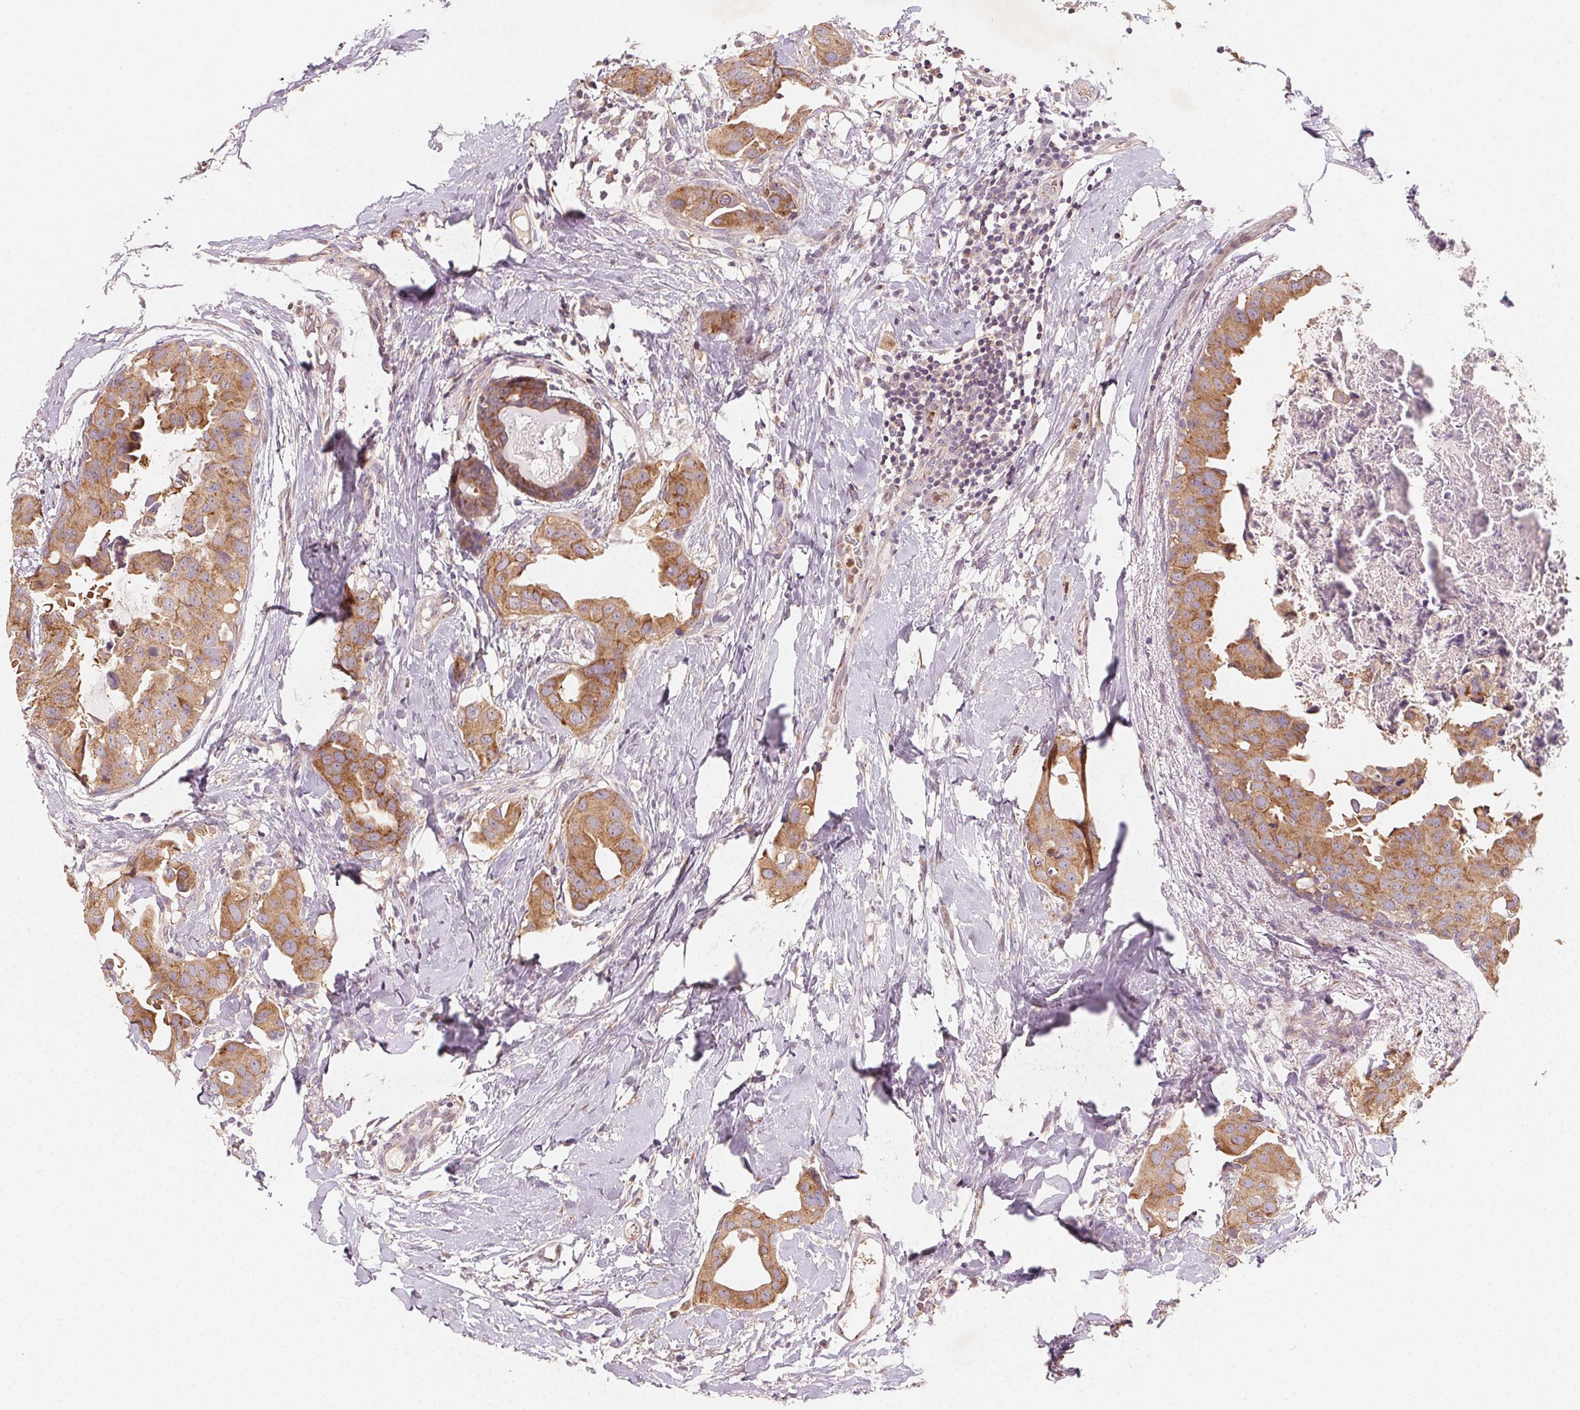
{"staining": {"intensity": "moderate", "quantity": ">75%", "location": "cytoplasmic/membranous"}, "tissue": "breast cancer", "cell_type": "Tumor cells", "image_type": "cancer", "snomed": [{"axis": "morphology", "description": "Normal tissue, NOS"}, {"axis": "morphology", "description": "Duct carcinoma"}, {"axis": "topography", "description": "Breast"}], "caption": "IHC photomicrograph of breast cancer (invasive ductal carcinoma) stained for a protein (brown), which exhibits medium levels of moderate cytoplasmic/membranous staining in approximately >75% of tumor cells.", "gene": "AP1S1", "patient": {"sex": "female", "age": 40}}